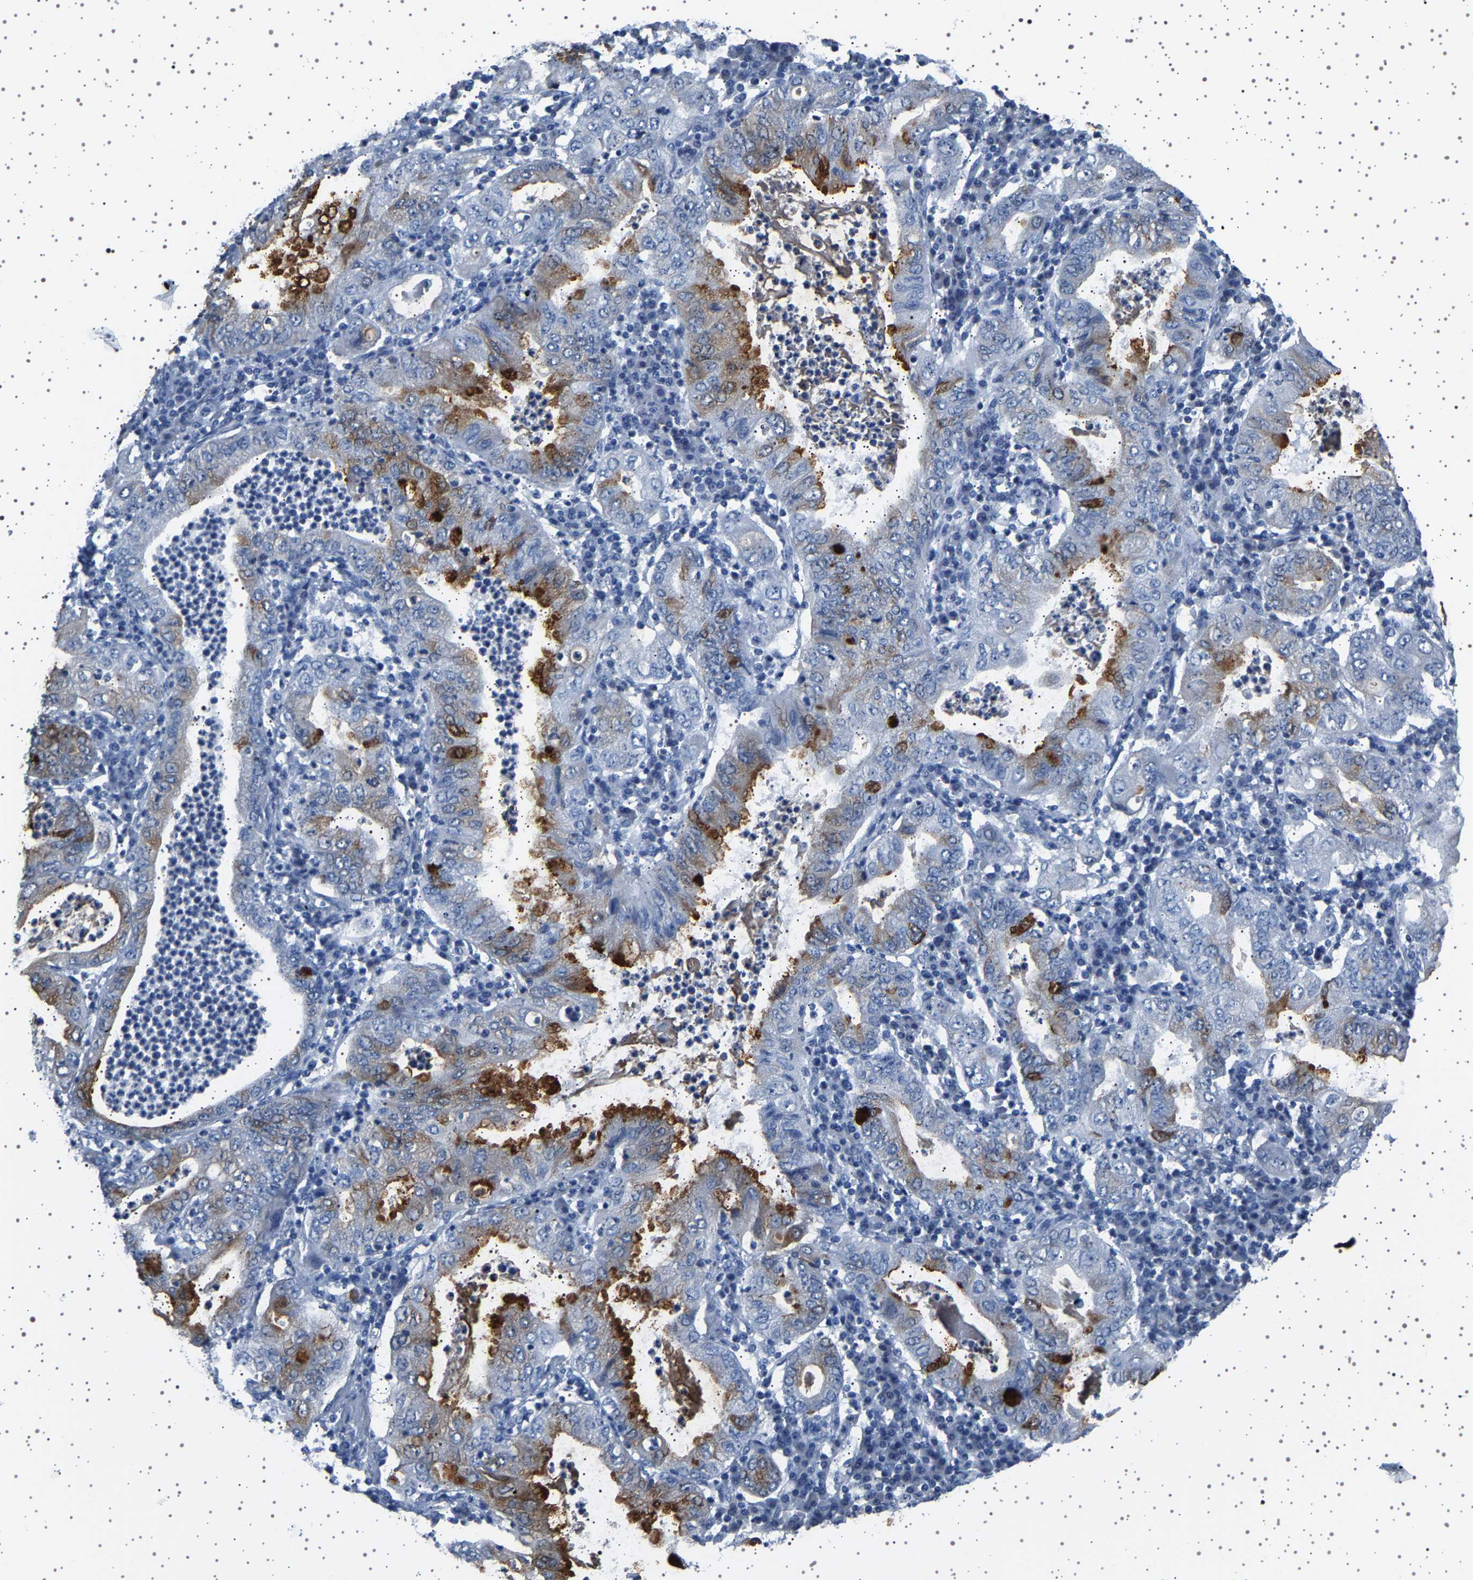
{"staining": {"intensity": "negative", "quantity": "none", "location": "none"}, "tissue": "stomach cancer", "cell_type": "Tumor cells", "image_type": "cancer", "snomed": [{"axis": "morphology", "description": "Normal tissue, NOS"}, {"axis": "morphology", "description": "Adenocarcinoma, NOS"}, {"axis": "topography", "description": "Esophagus"}, {"axis": "topography", "description": "Stomach, upper"}, {"axis": "topography", "description": "Peripheral nerve tissue"}], "caption": "IHC photomicrograph of neoplastic tissue: stomach adenocarcinoma stained with DAB (3,3'-diaminobenzidine) shows no significant protein expression in tumor cells.", "gene": "TFF3", "patient": {"sex": "male", "age": 62}}